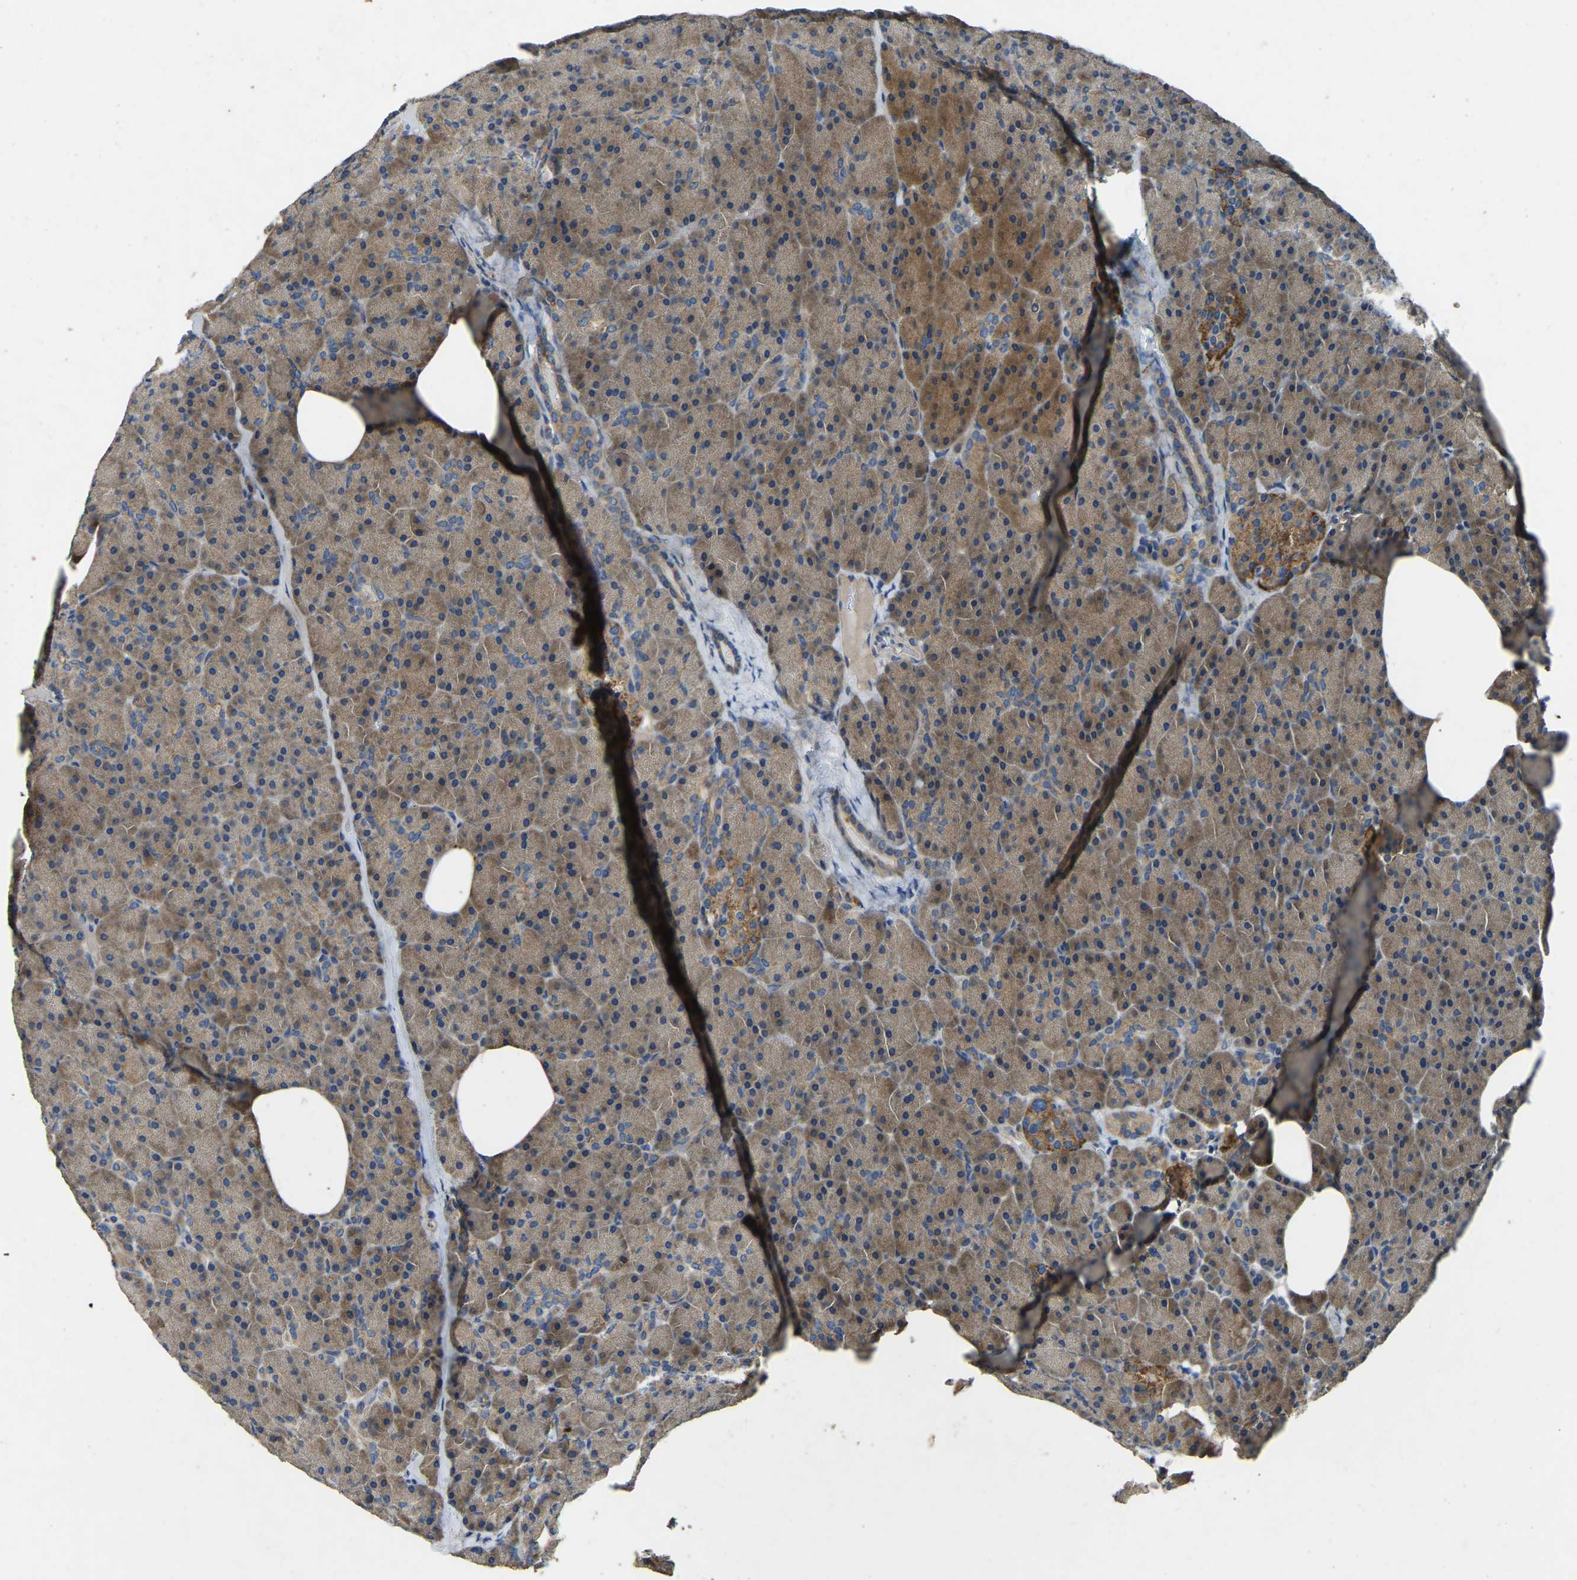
{"staining": {"intensity": "moderate", "quantity": "25%-75%", "location": "cytoplasmic/membranous"}, "tissue": "pancreas", "cell_type": "Exocrine glandular cells", "image_type": "normal", "snomed": [{"axis": "morphology", "description": "Normal tissue, NOS"}, {"axis": "topography", "description": "Pancreas"}], "caption": "Protein expression analysis of unremarkable pancreas displays moderate cytoplasmic/membranous staining in approximately 25%-75% of exocrine glandular cells.", "gene": "ATP8B1", "patient": {"sex": "female", "age": 35}}